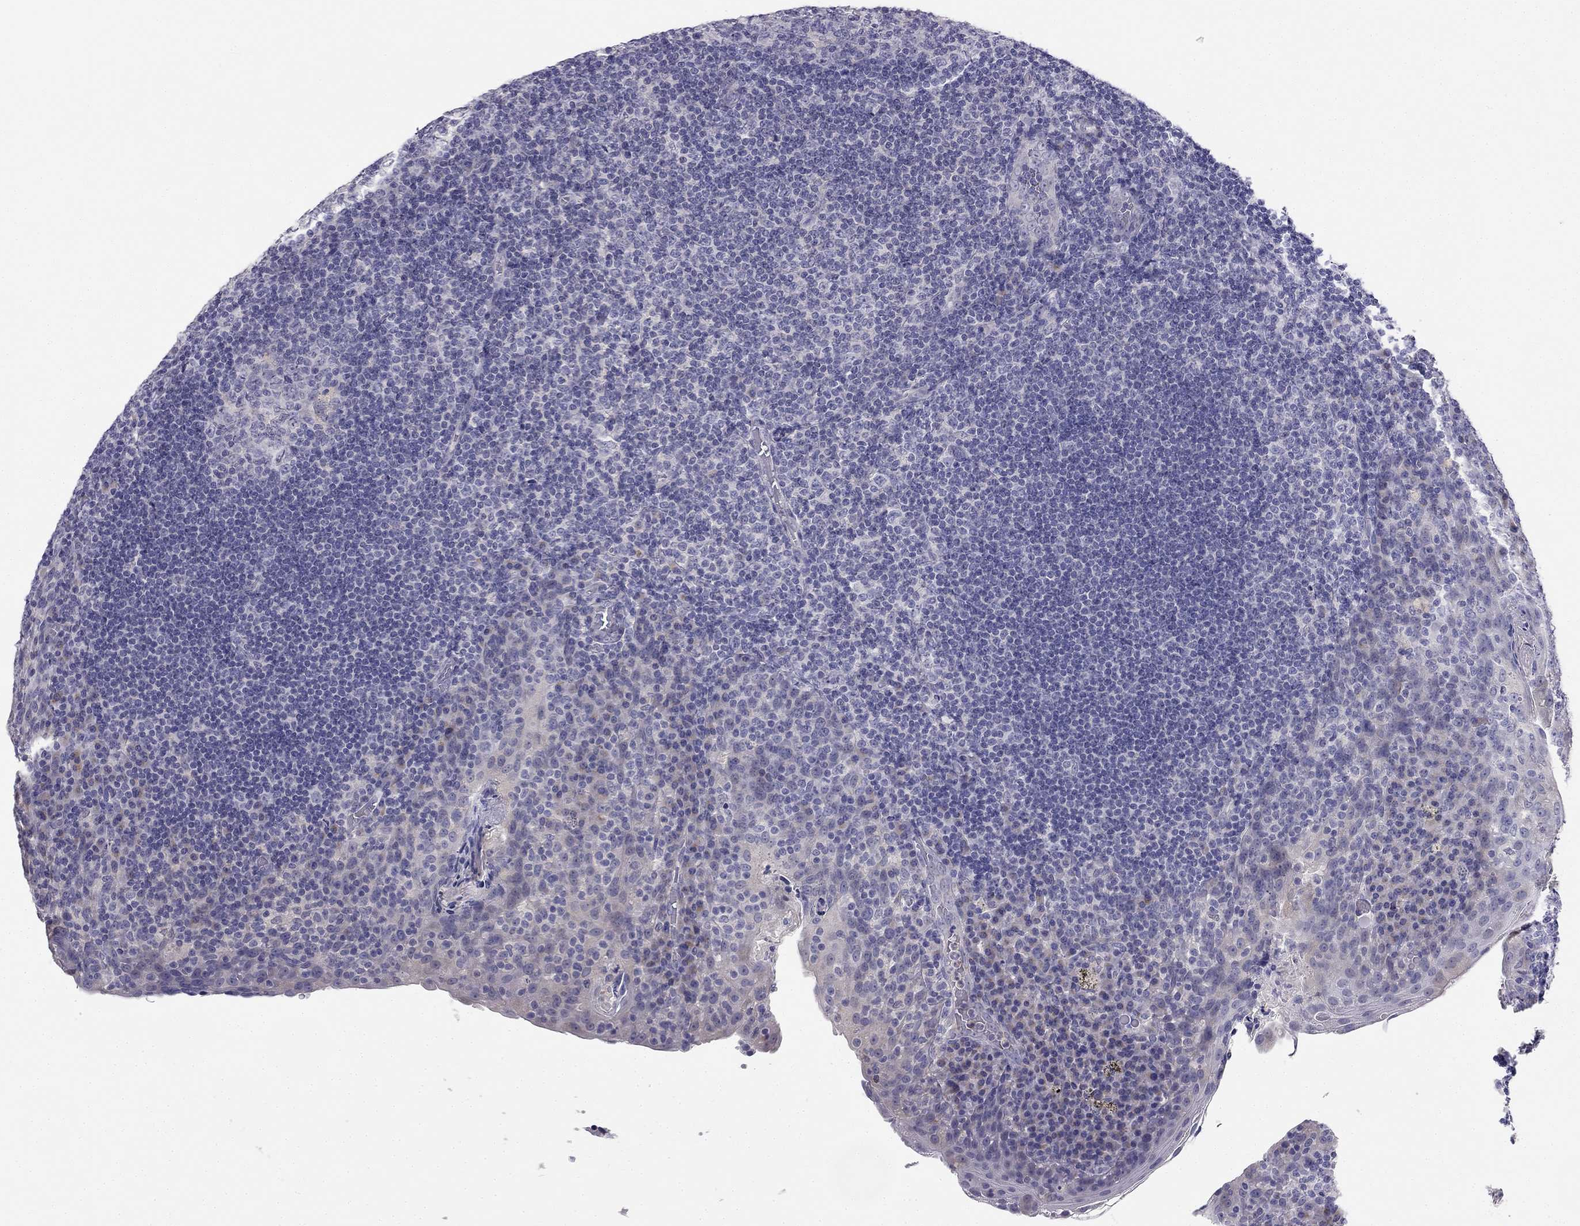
{"staining": {"intensity": "negative", "quantity": "none", "location": "none"}, "tissue": "tonsil", "cell_type": "Germinal center cells", "image_type": "normal", "snomed": [{"axis": "morphology", "description": "Normal tissue, NOS"}, {"axis": "topography", "description": "Tonsil"}], "caption": "DAB (3,3'-diaminobenzidine) immunohistochemical staining of benign human tonsil reveals no significant expression in germinal center cells.", "gene": "C16orf89", "patient": {"sex": "male", "age": 17}}